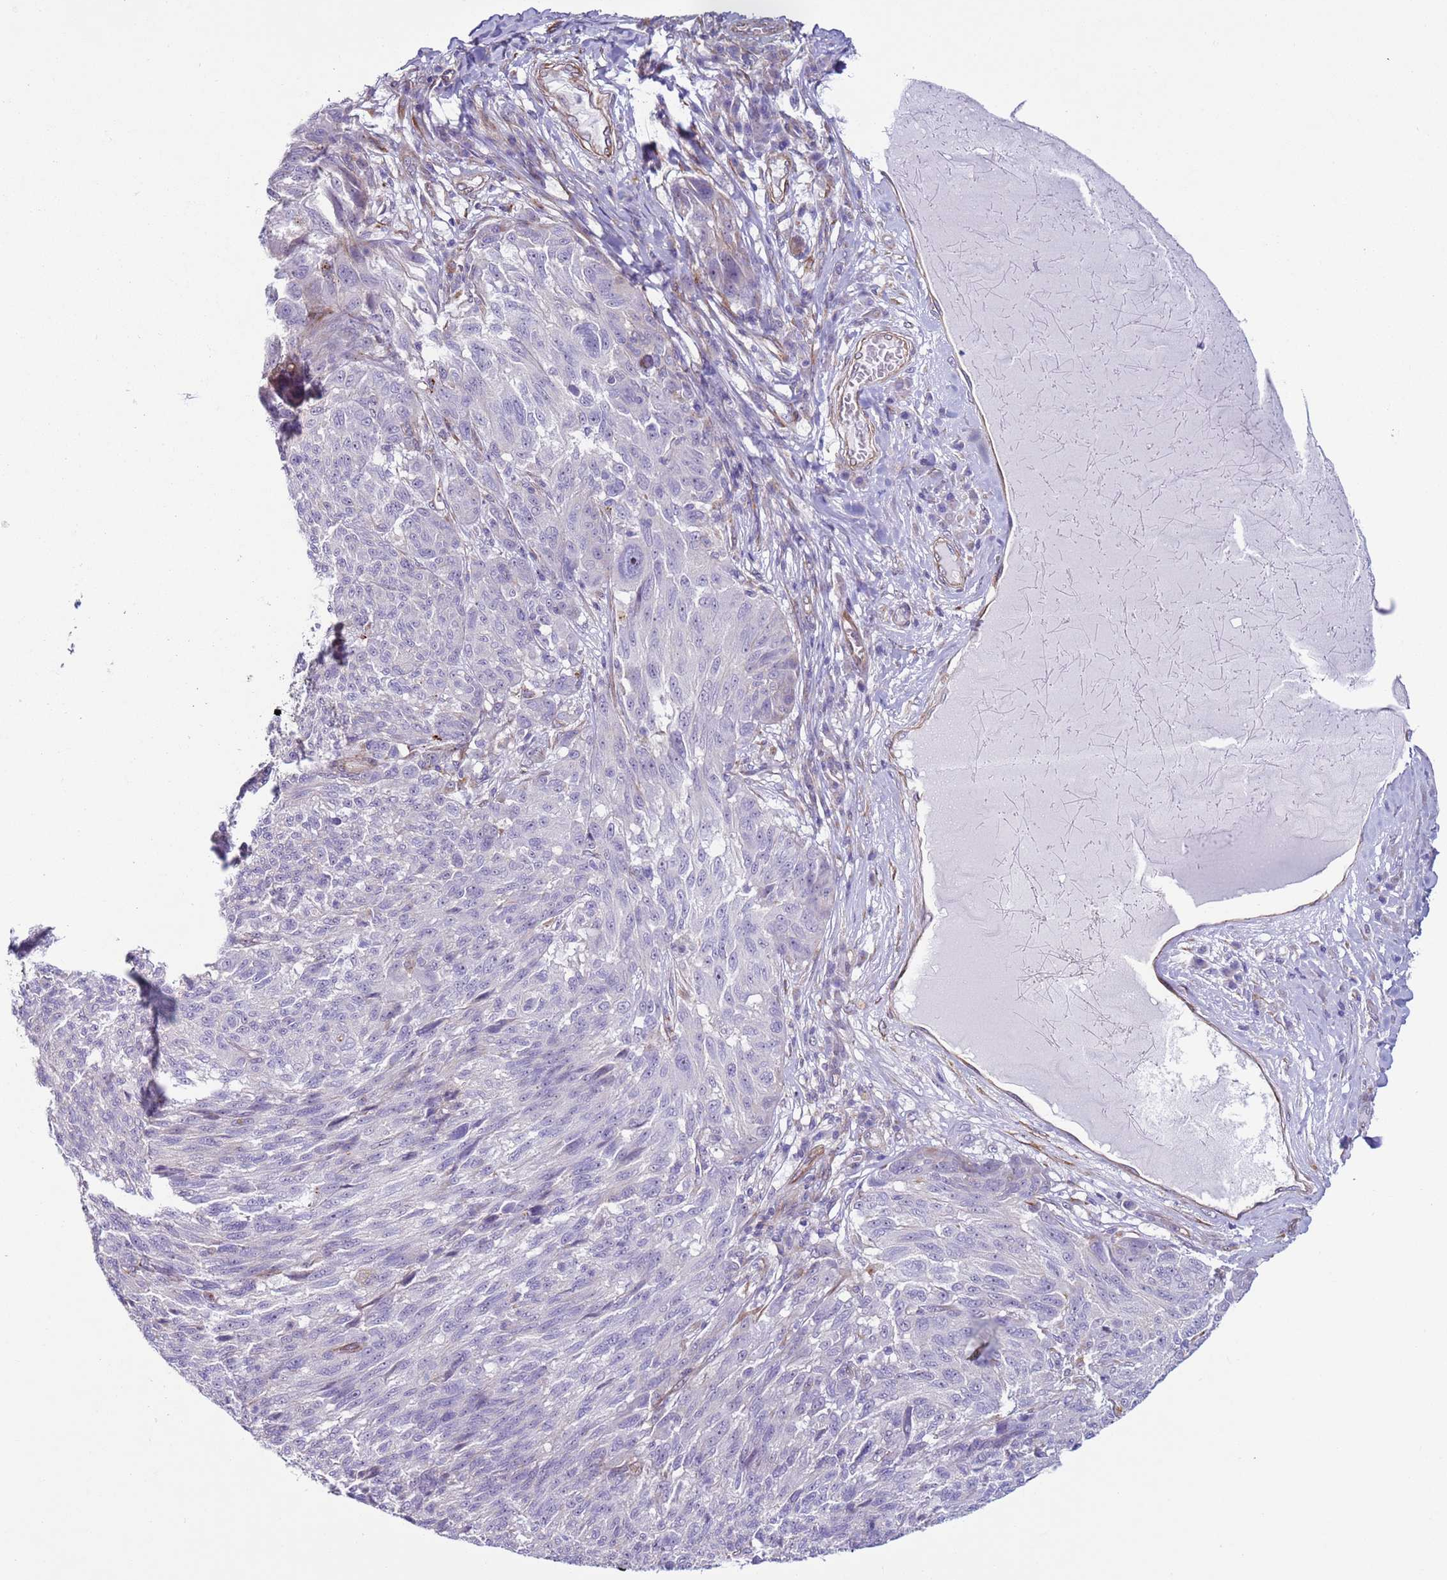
{"staining": {"intensity": "negative", "quantity": "none", "location": "none"}, "tissue": "melanoma", "cell_type": "Tumor cells", "image_type": "cancer", "snomed": [{"axis": "morphology", "description": "Malignant melanoma, NOS"}, {"axis": "topography", "description": "Skin"}], "caption": "Melanoma stained for a protein using immunohistochemistry reveals no positivity tumor cells.", "gene": "HEATR1", "patient": {"sex": "male", "age": 53}}